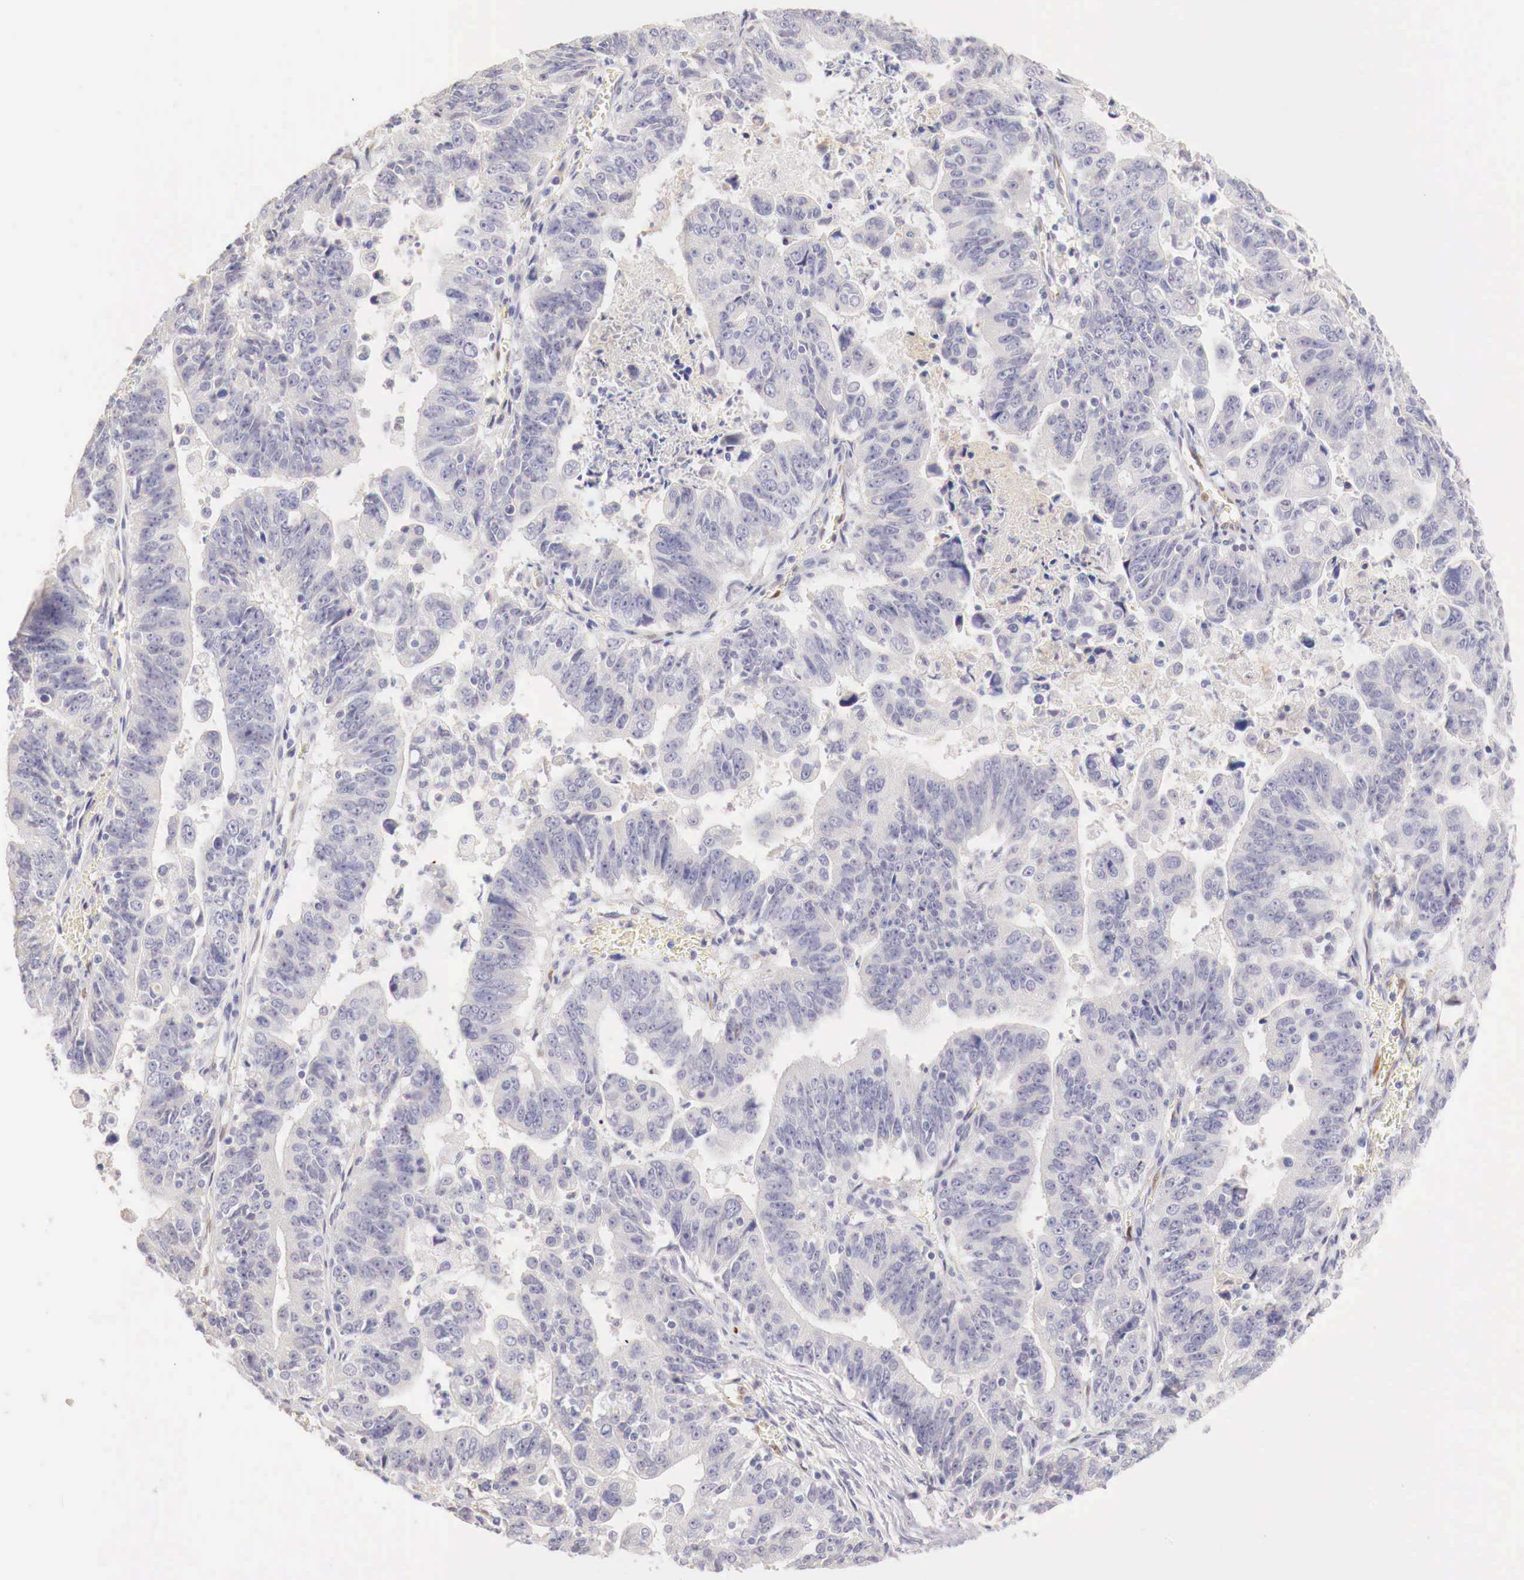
{"staining": {"intensity": "negative", "quantity": "none", "location": "none"}, "tissue": "stomach cancer", "cell_type": "Tumor cells", "image_type": "cancer", "snomed": [{"axis": "morphology", "description": "Adenocarcinoma, NOS"}, {"axis": "topography", "description": "Stomach, upper"}], "caption": "Immunohistochemical staining of stomach cancer displays no significant expression in tumor cells.", "gene": "ITIH6", "patient": {"sex": "female", "age": 50}}